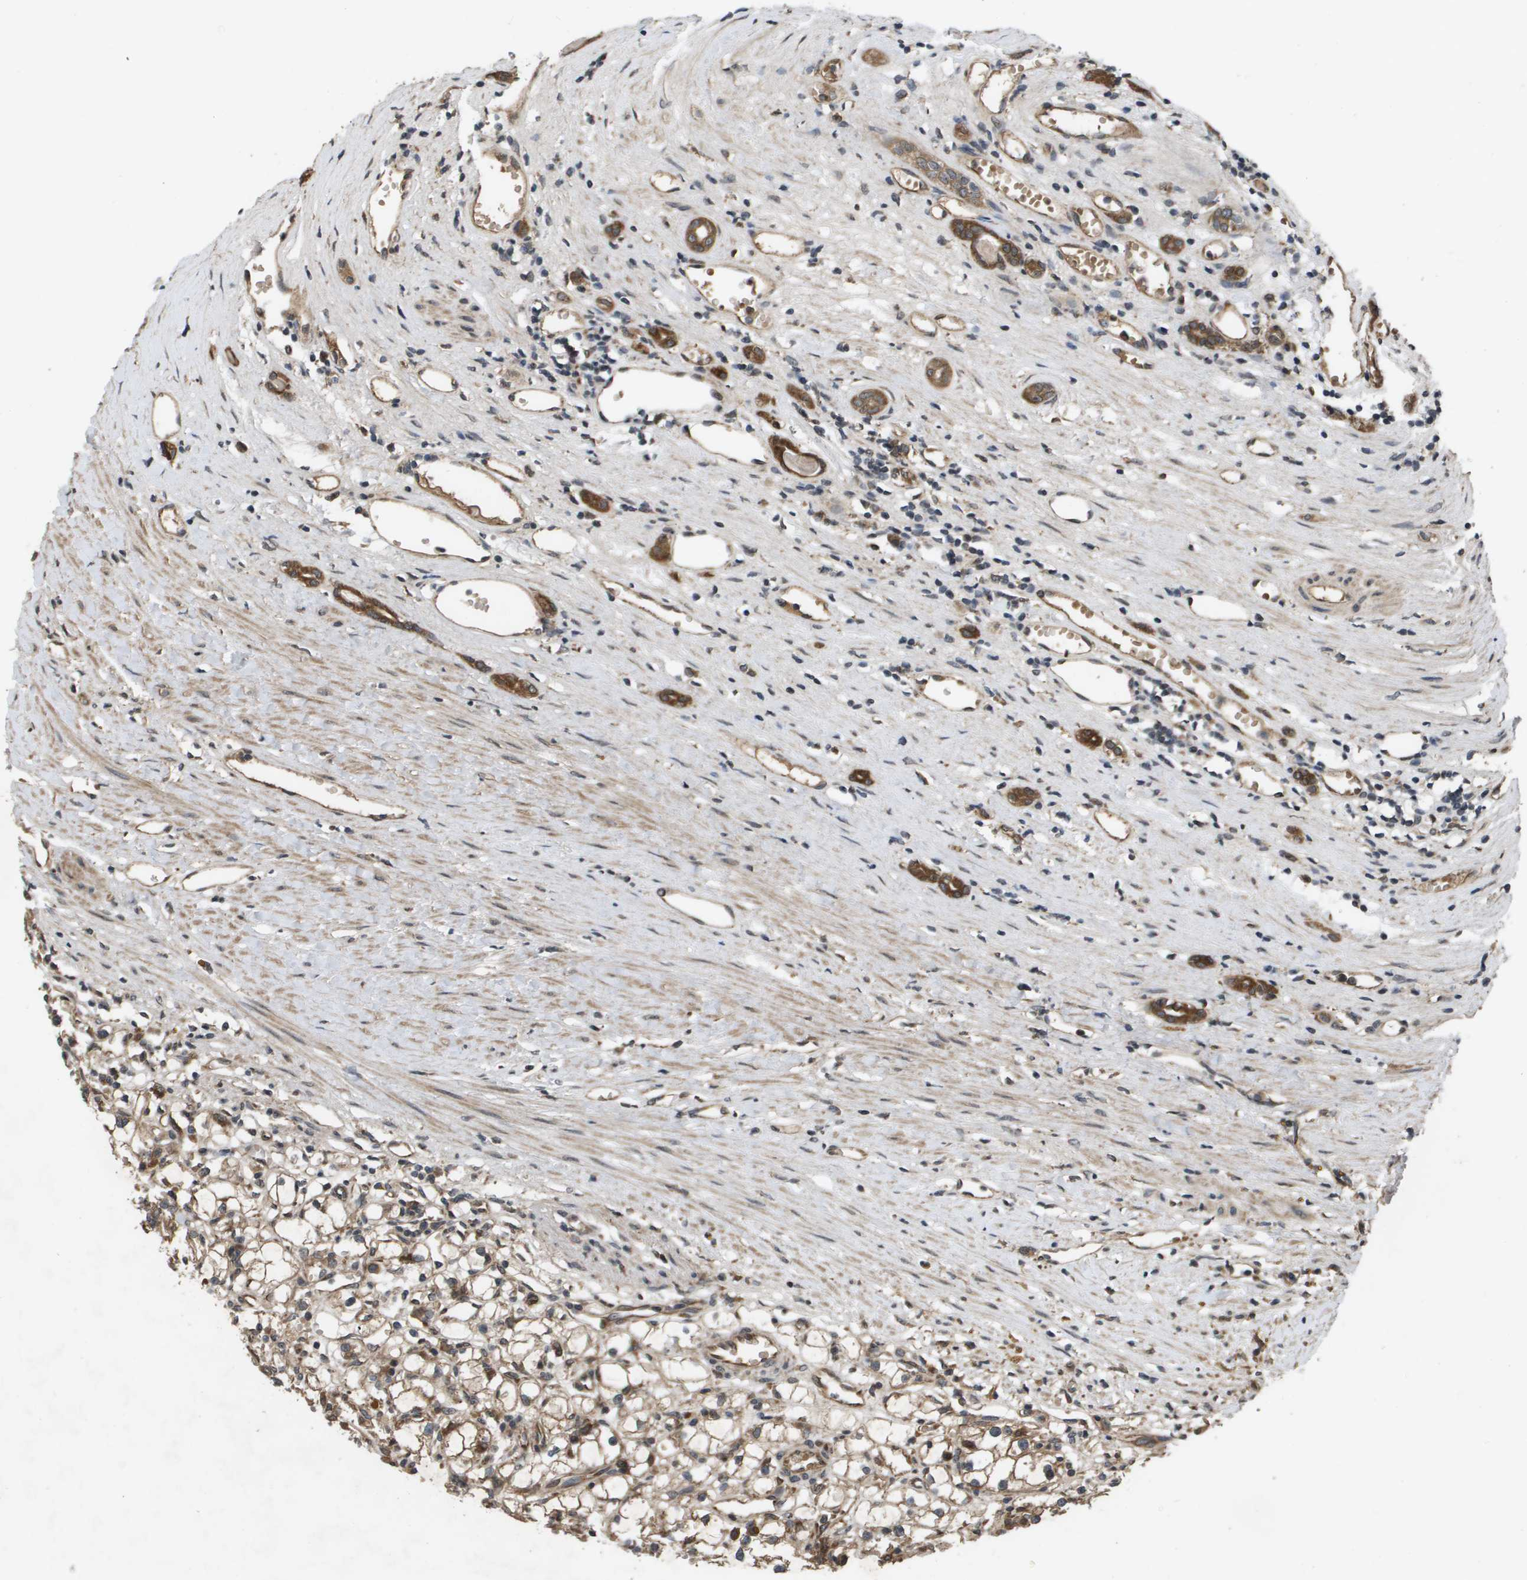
{"staining": {"intensity": "weak", "quantity": ">75%", "location": "cytoplasmic/membranous"}, "tissue": "renal cancer", "cell_type": "Tumor cells", "image_type": "cancer", "snomed": [{"axis": "morphology", "description": "Adenocarcinoma, NOS"}, {"axis": "topography", "description": "Kidney"}], "caption": "This photomicrograph reveals immunohistochemistry (IHC) staining of renal cancer (adenocarcinoma), with low weak cytoplasmic/membranous positivity in approximately >75% of tumor cells.", "gene": "SPTLC1", "patient": {"sex": "male", "age": 56}}